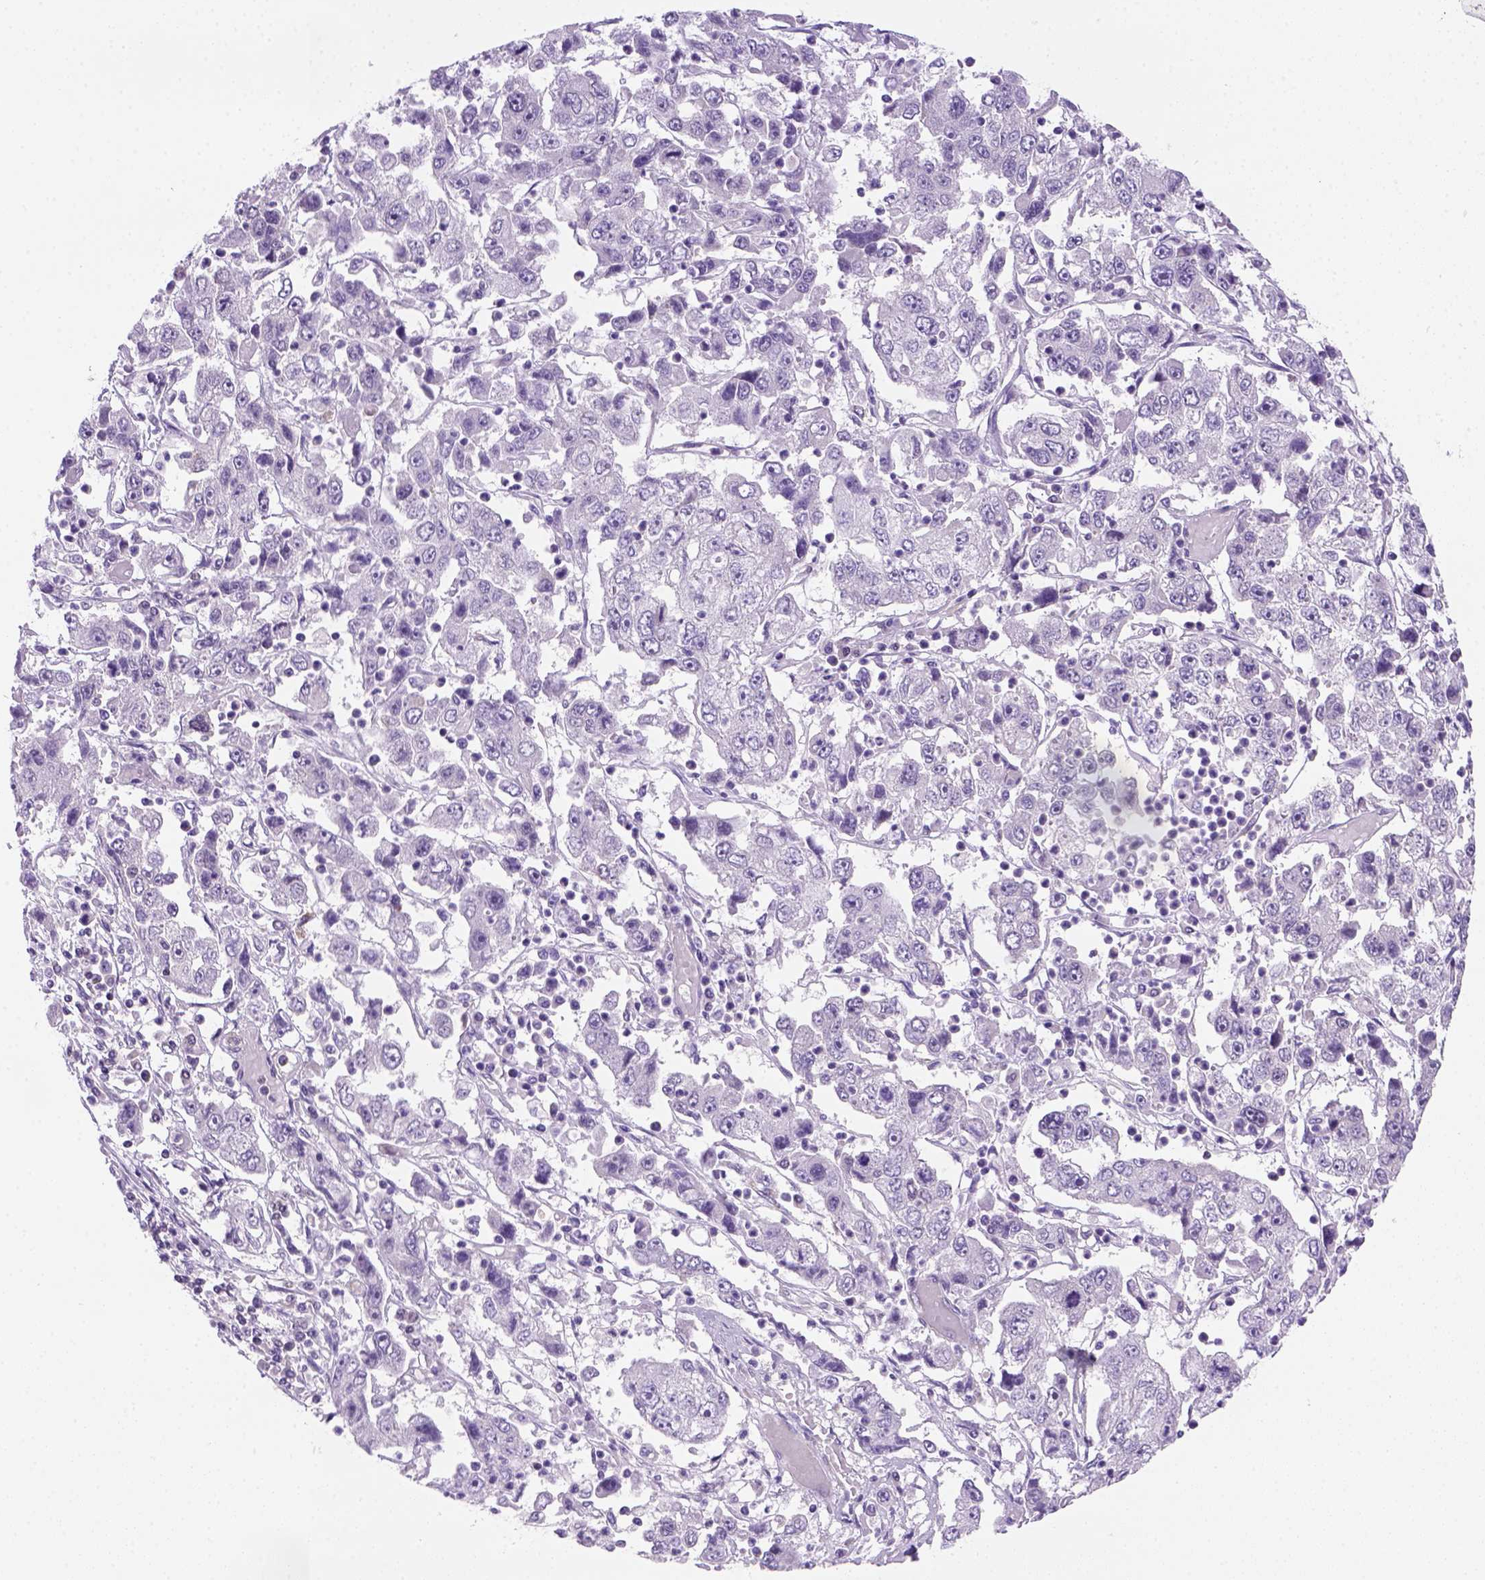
{"staining": {"intensity": "negative", "quantity": "none", "location": "none"}, "tissue": "cervical cancer", "cell_type": "Tumor cells", "image_type": "cancer", "snomed": [{"axis": "morphology", "description": "Squamous cell carcinoma, NOS"}, {"axis": "topography", "description": "Cervix"}], "caption": "DAB immunohistochemical staining of cervical squamous cell carcinoma demonstrates no significant positivity in tumor cells.", "gene": "MGMT", "patient": {"sex": "female", "age": 36}}